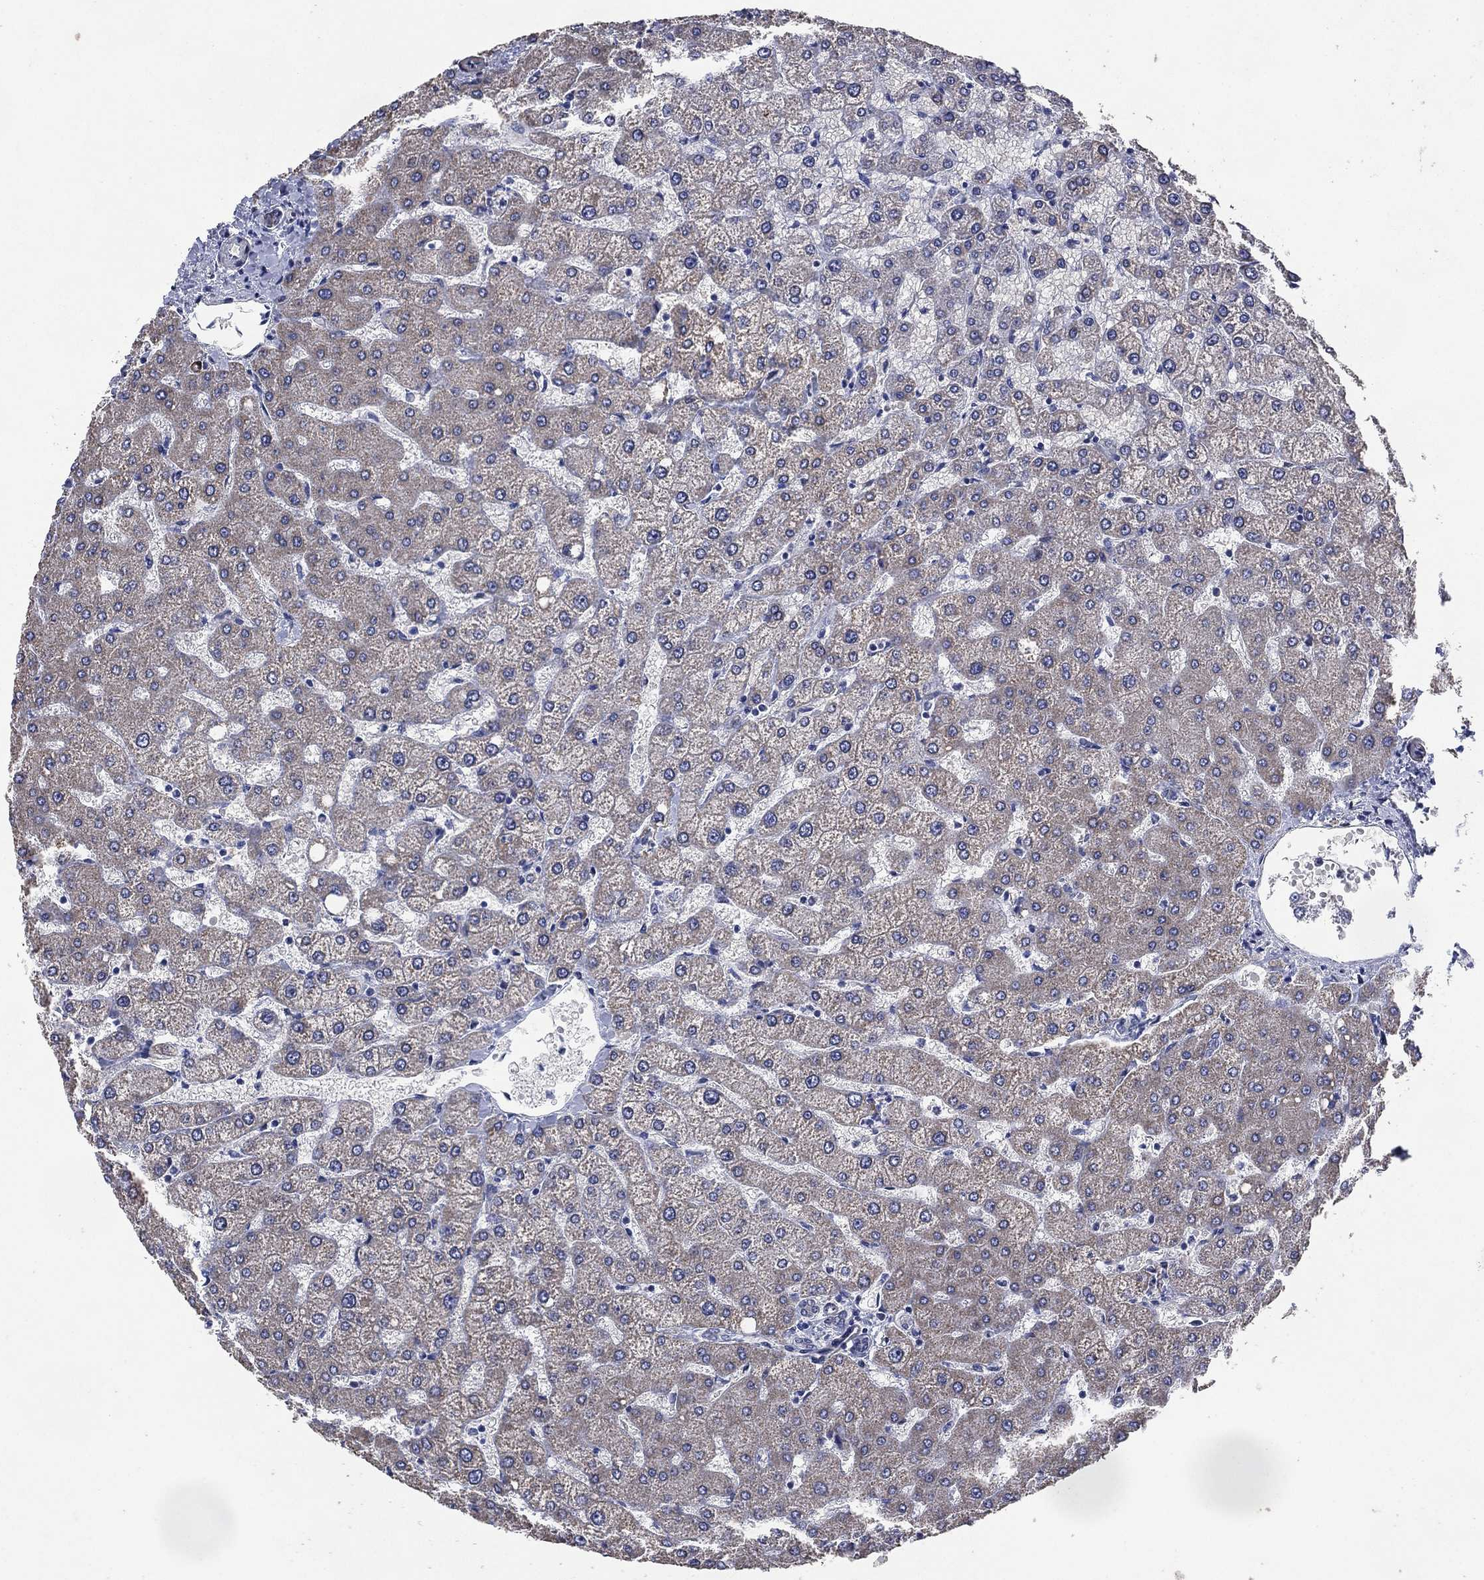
{"staining": {"intensity": "negative", "quantity": "none", "location": "none"}, "tissue": "liver", "cell_type": "Cholangiocytes", "image_type": "normal", "snomed": [{"axis": "morphology", "description": "Normal tissue, NOS"}, {"axis": "topography", "description": "Liver"}], "caption": "The IHC micrograph has no significant positivity in cholangiocytes of liver.", "gene": "AK1", "patient": {"sex": "female", "age": 54}}